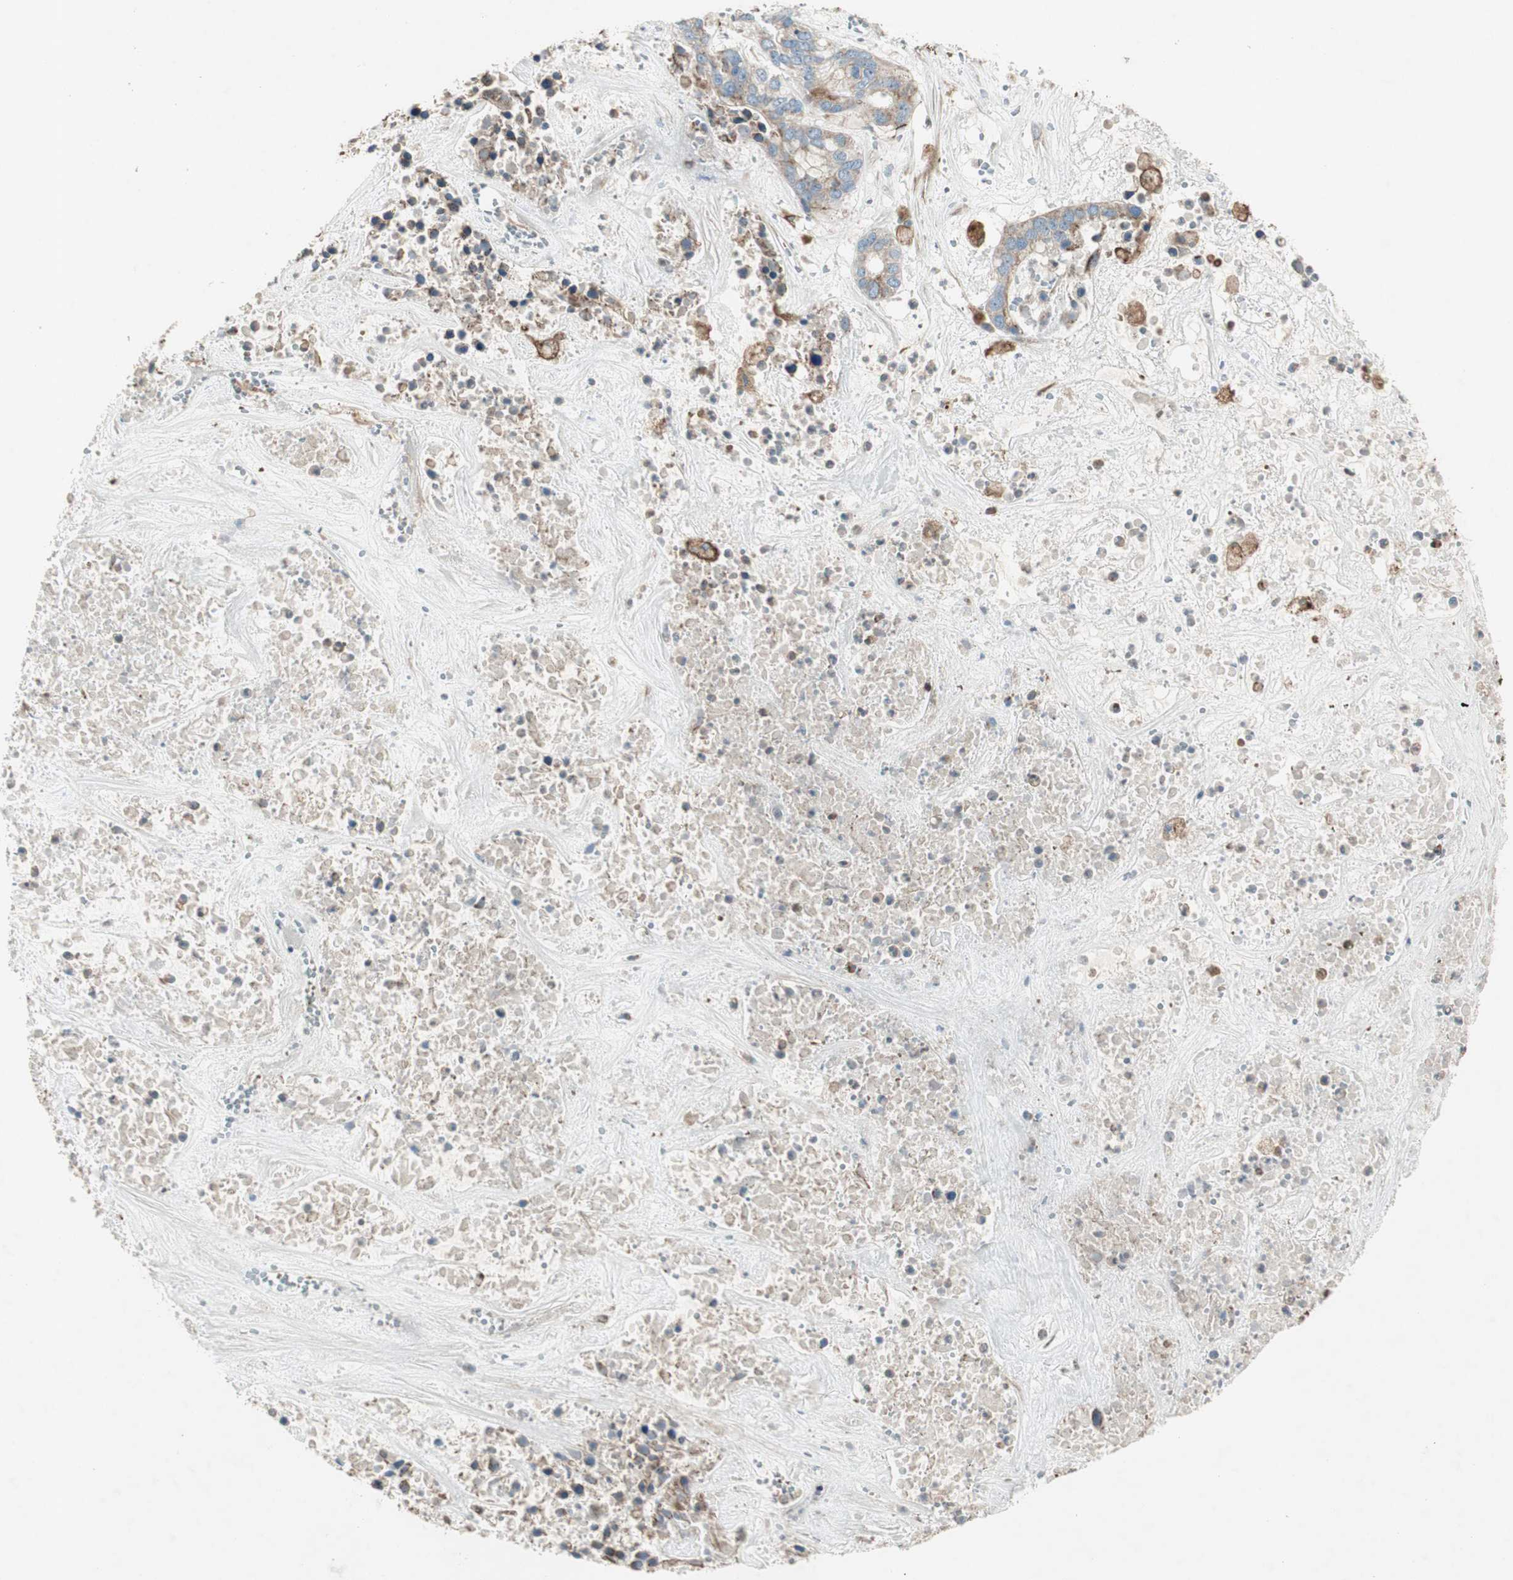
{"staining": {"intensity": "weak", "quantity": "25%-75%", "location": "cytoplasmic/membranous"}, "tissue": "liver cancer", "cell_type": "Tumor cells", "image_type": "cancer", "snomed": [{"axis": "morphology", "description": "Cholangiocarcinoma"}, {"axis": "topography", "description": "Liver"}], "caption": "Tumor cells demonstrate low levels of weak cytoplasmic/membranous staining in about 25%-75% of cells in human liver cancer (cholangiocarcinoma).", "gene": "SRCIN1", "patient": {"sex": "female", "age": 65}}